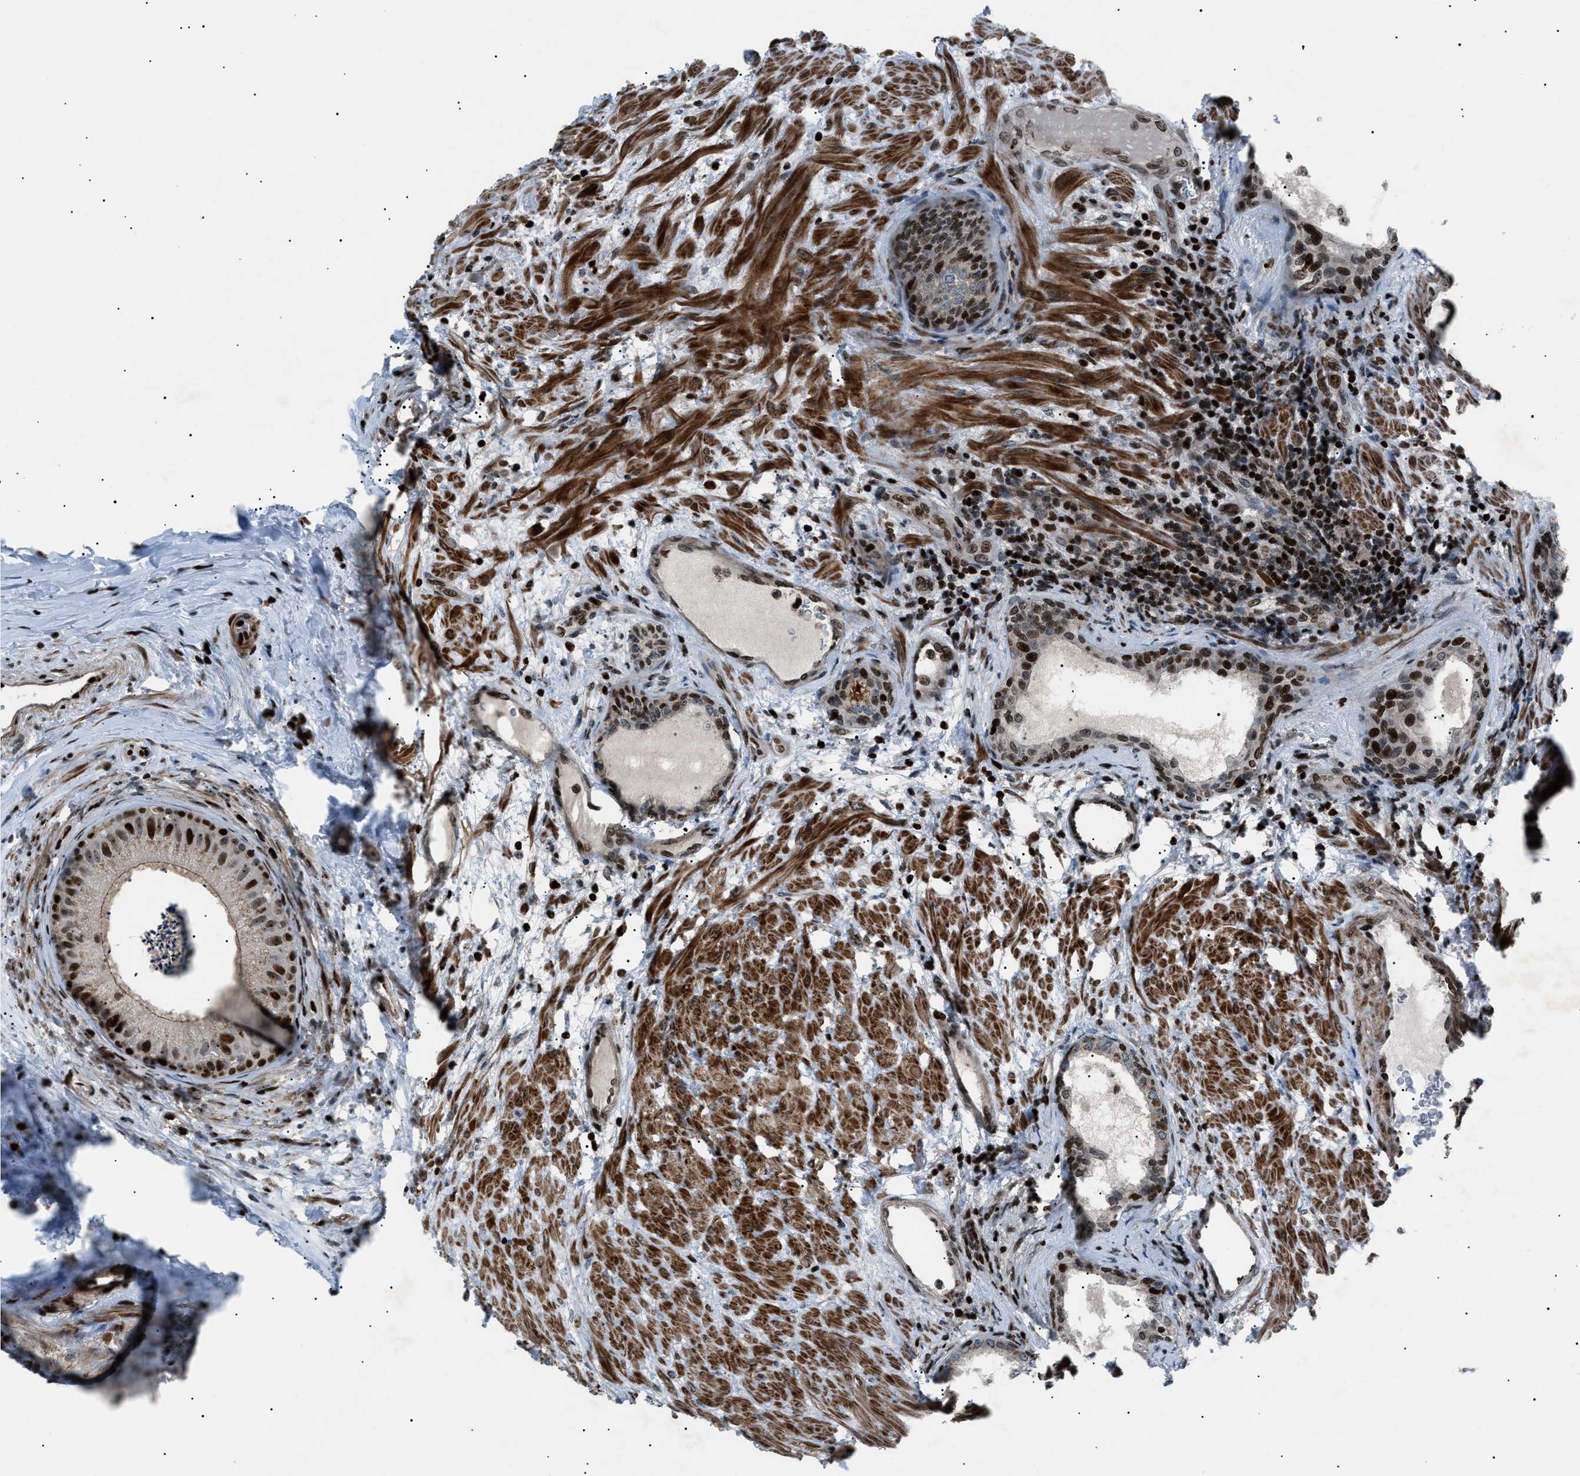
{"staining": {"intensity": "moderate", "quantity": "25%-75%", "location": "cytoplasmic/membranous,nuclear"}, "tissue": "prostate", "cell_type": "Glandular cells", "image_type": "normal", "snomed": [{"axis": "morphology", "description": "Normal tissue, NOS"}, {"axis": "topography", "description": "Prostate"}], "caption": "Glandular cells show medium levels of moderate cytoplasmic/membranous,nuclear positivity in approximately 25%-75% of cells in benign prostate.", "gene": "PRKX", "patient": {"sex": "male", "age": 76}}